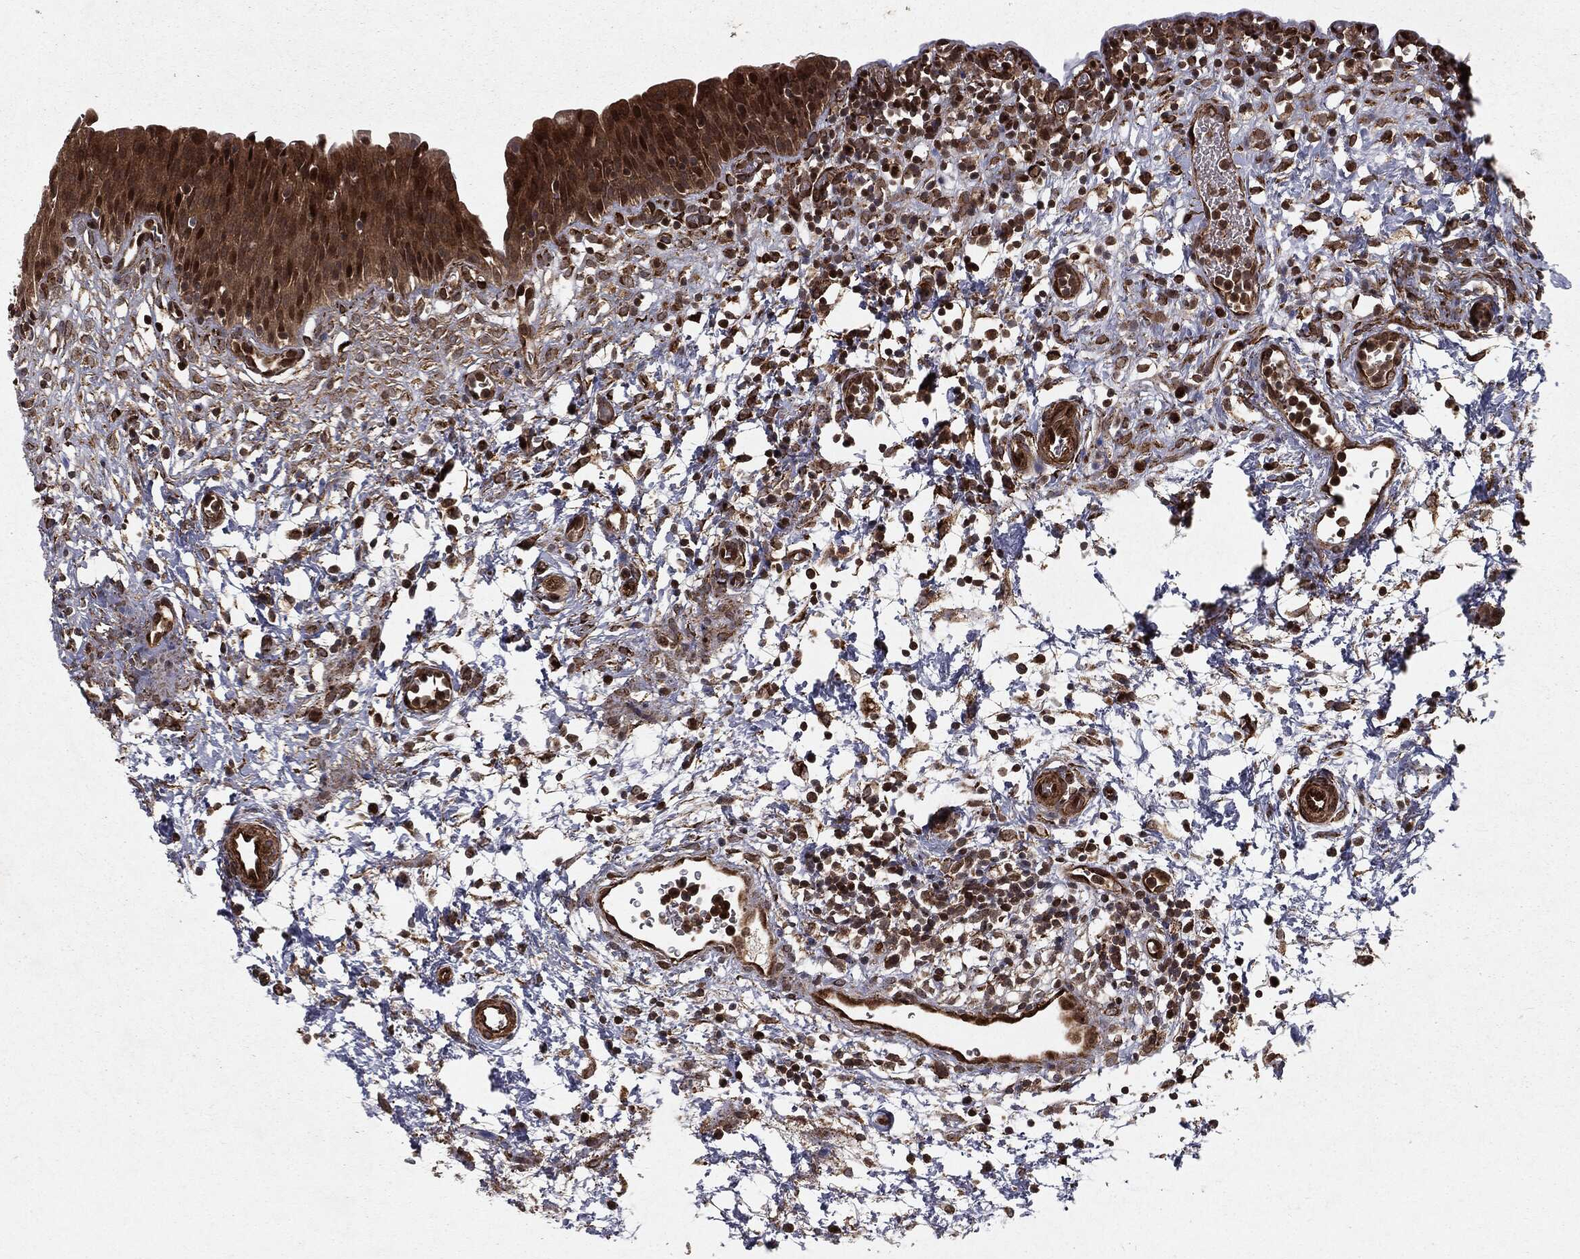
{"staining": {"intensity": "strong", "quantity": ">75%", "location": "cytoplasmic/membranous,nuclear"}, "tissue": "urinary bladder", "cell_type": "Urothelial cells", "image_type": "normal", "snomed": [{"axis": "morphology", "description": "Normal tissue, NOS"}, {"axis": "topography", "description": "Urinary bladder"}], "caption": "A high amount of strong cytoplasmic/membranous,nuclear expression is present in about >75% of urothelial cells in benign urinary bladder.", "gene": "RANBP9", "patient": {"sex": "male", "age": 37}}